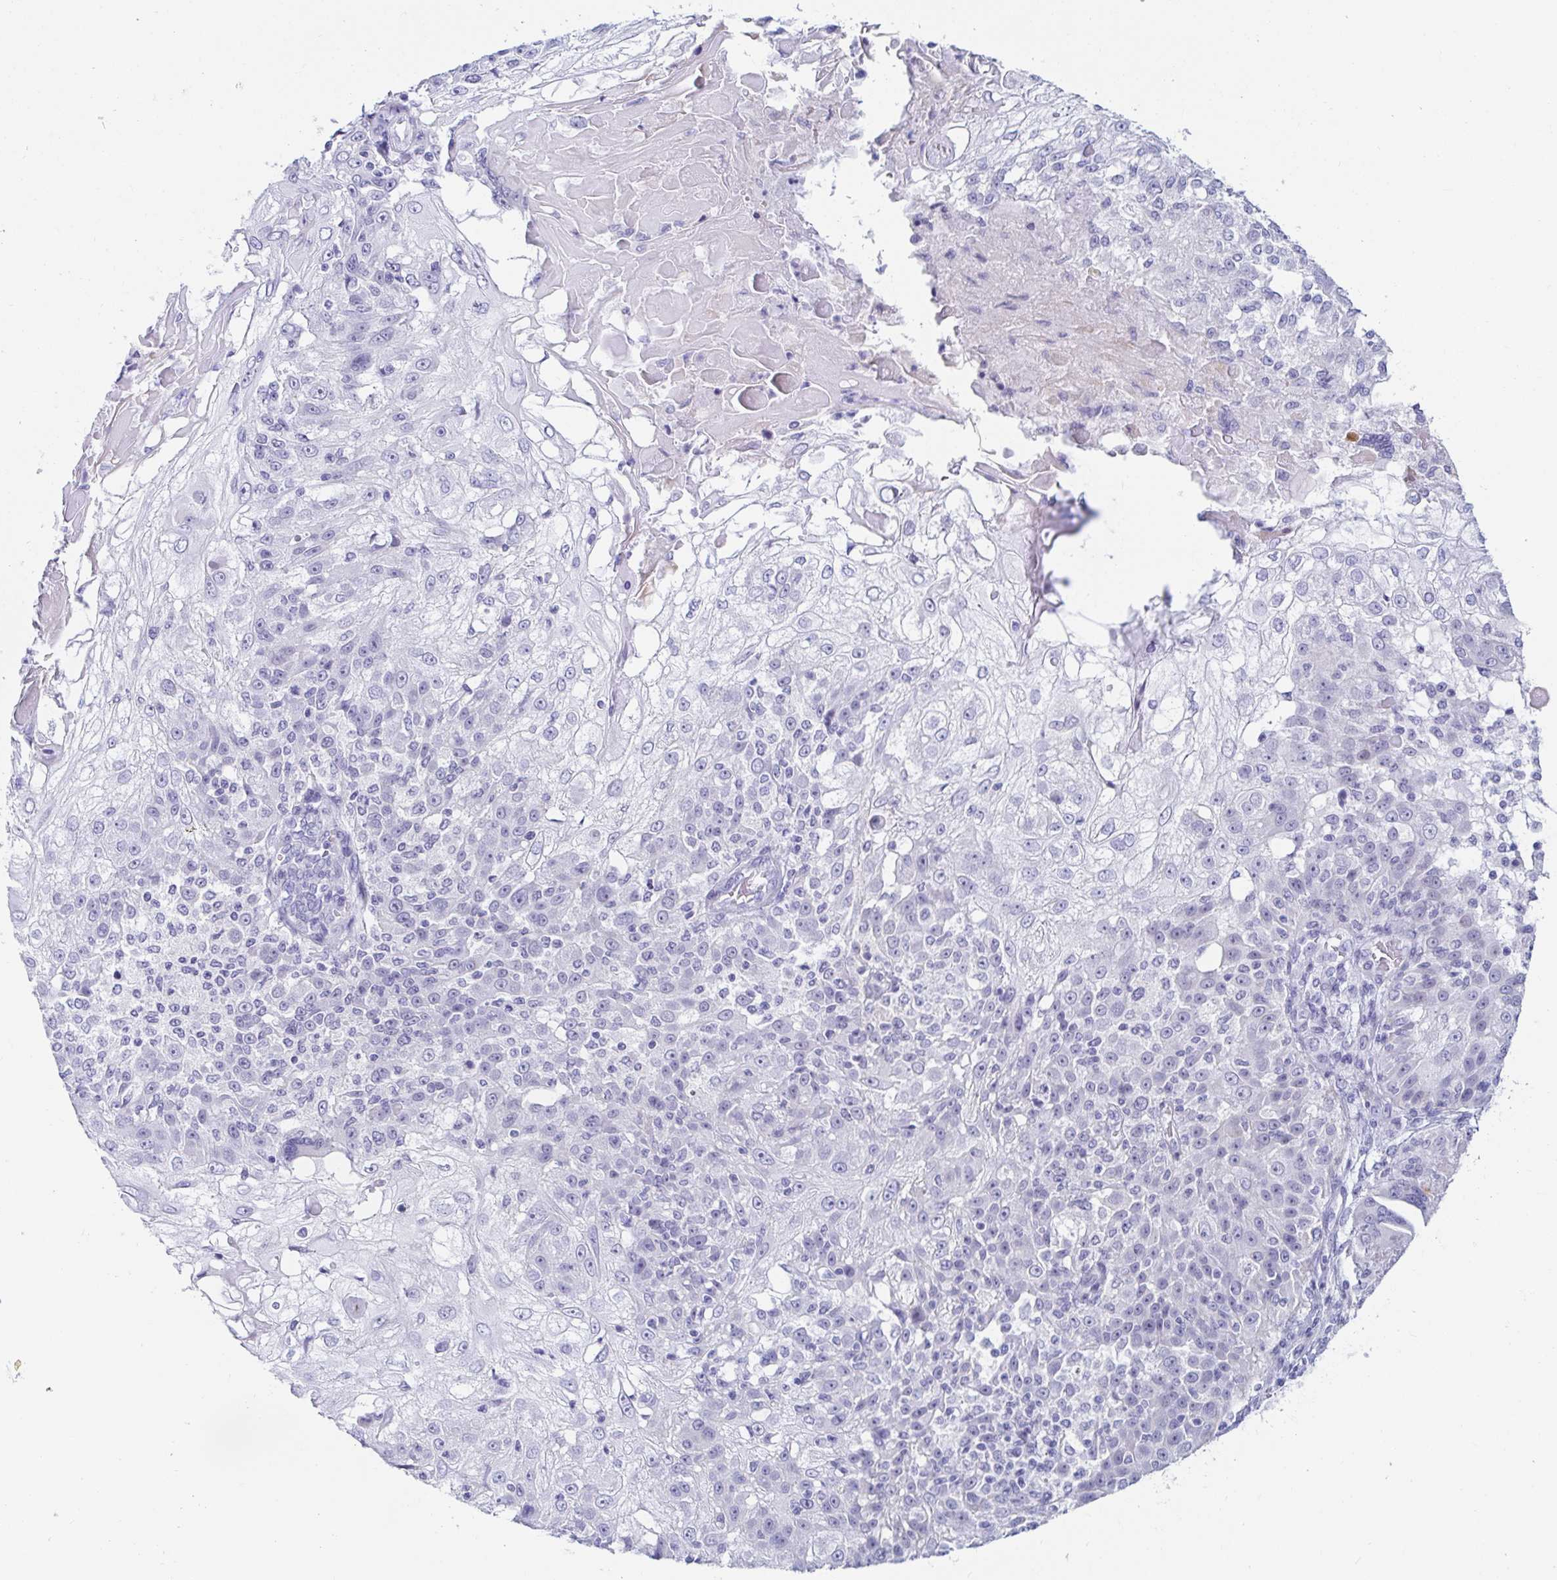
{"staining": {"intensity": "negative", "quantity": "none", "location": "none"}, "tissue": "skin cancer", "cell_type": "Tumor cells", "image_type": "cancer", "snomed": [{"axis": "morphology", "description": "Normal tissue, NOS"}, {"axis": "morphology", "description": "Squamous cell carcinoma, NOS"}, {"axis": "topography", "description": "Skin"}], "caption": "Tumor cells show no significant protein positivity in skin cancer (squamous cell carcinoma).", "gene": "OR10K1", "patient": {"sex": "female", "age": 83}}